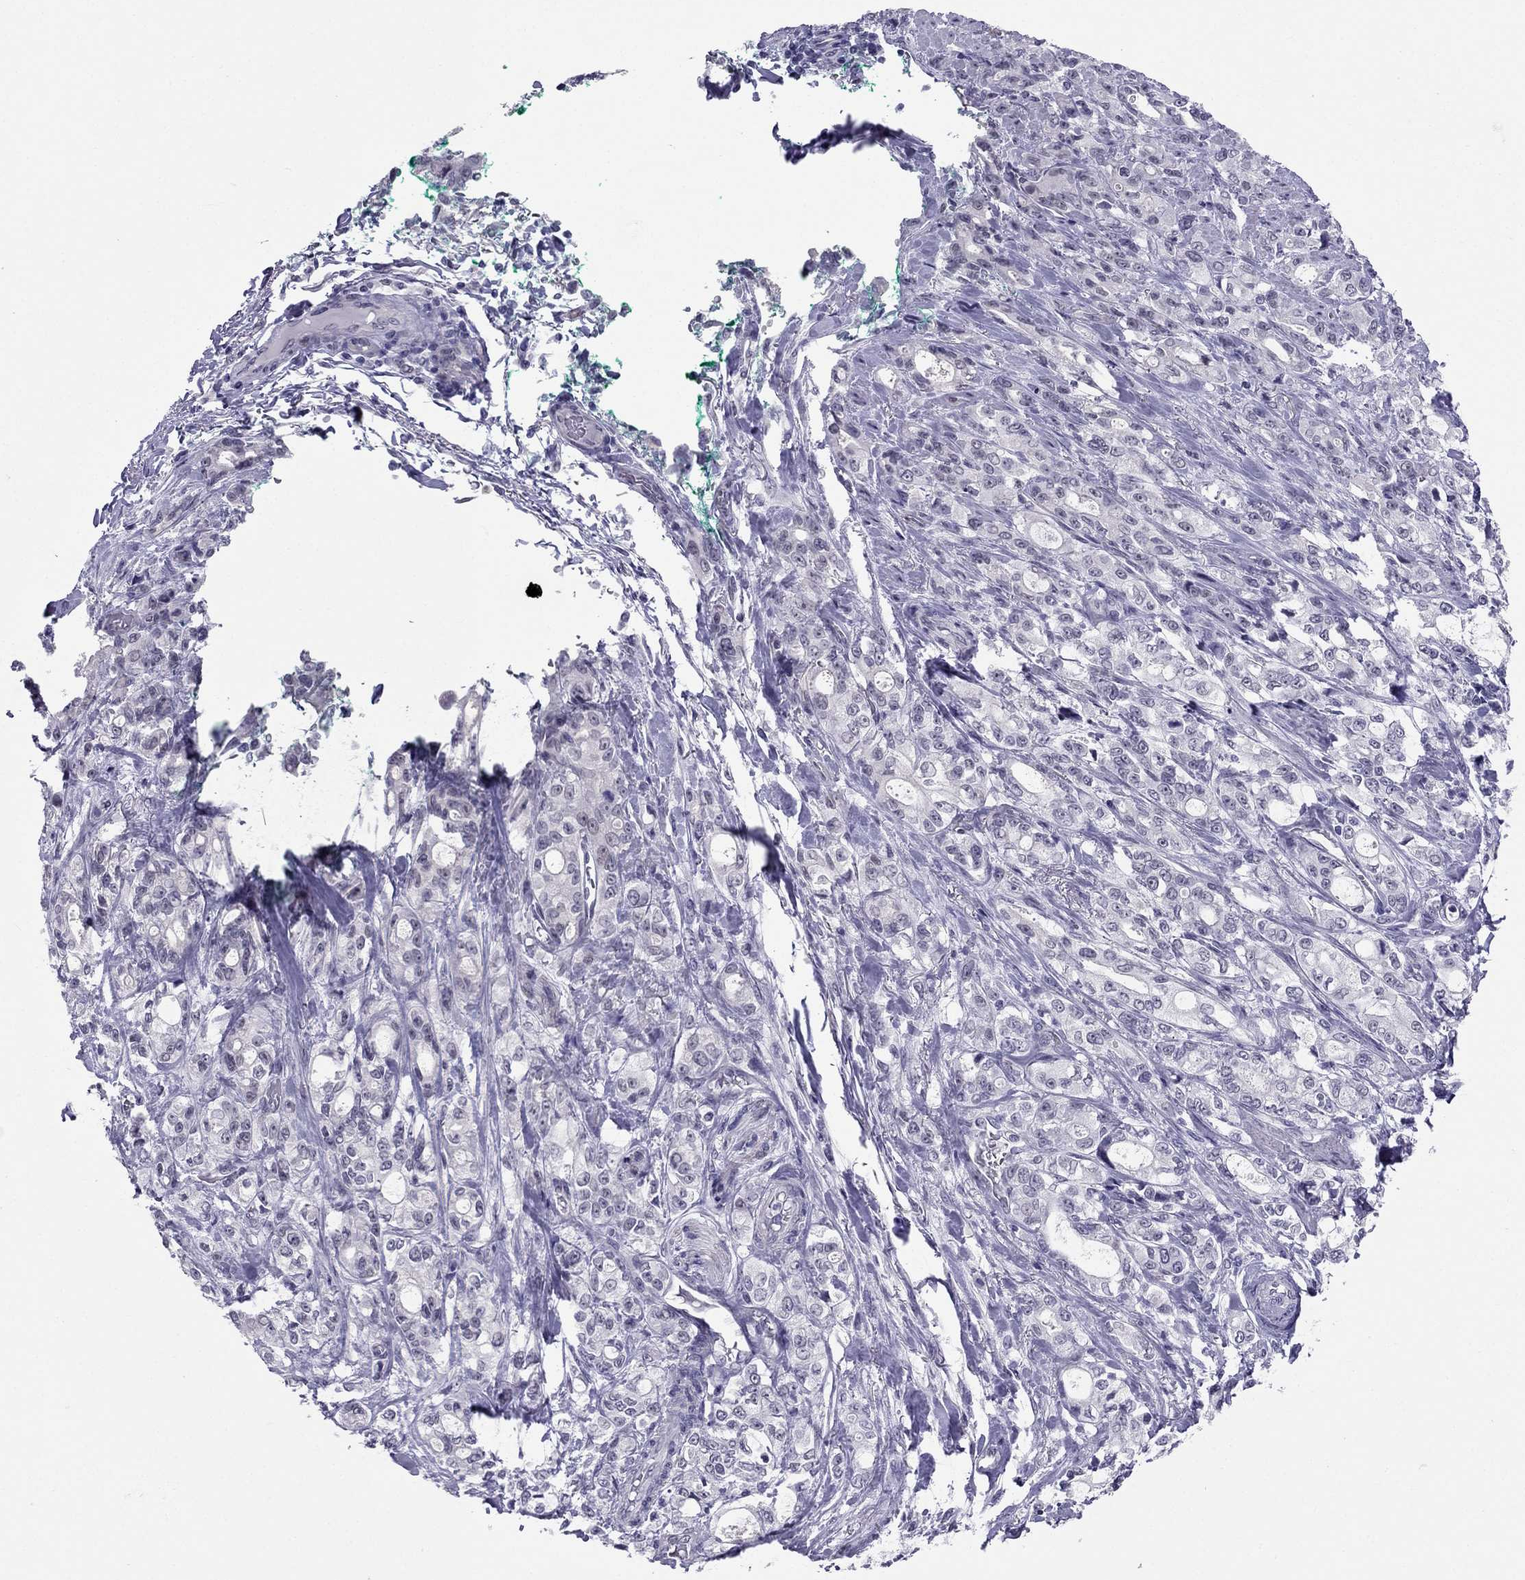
{"staining": {"intensity": "negative", "quantity": "none", "location": "none"}, "tissue": "stomach cancer", "cell_type": "Tumor cells", "image_type": "cancer", "snomed": [{"axis": "morphology", "description": "Adenocarcinoma, NOS"}, {"axis": "topography", "description": "Stomach"}], "caption": "DAB (3,3'-diaminobenzidine) immunohistochemical staining of stomach cancer reveals no significant expression in tumor cells. (DAB (3,3'-diaminobenzidine) immunohistochemistry with hematoxylin counter stain).", "gene": "CROCC2", "patient": {"sex": "male", "age": 63}}